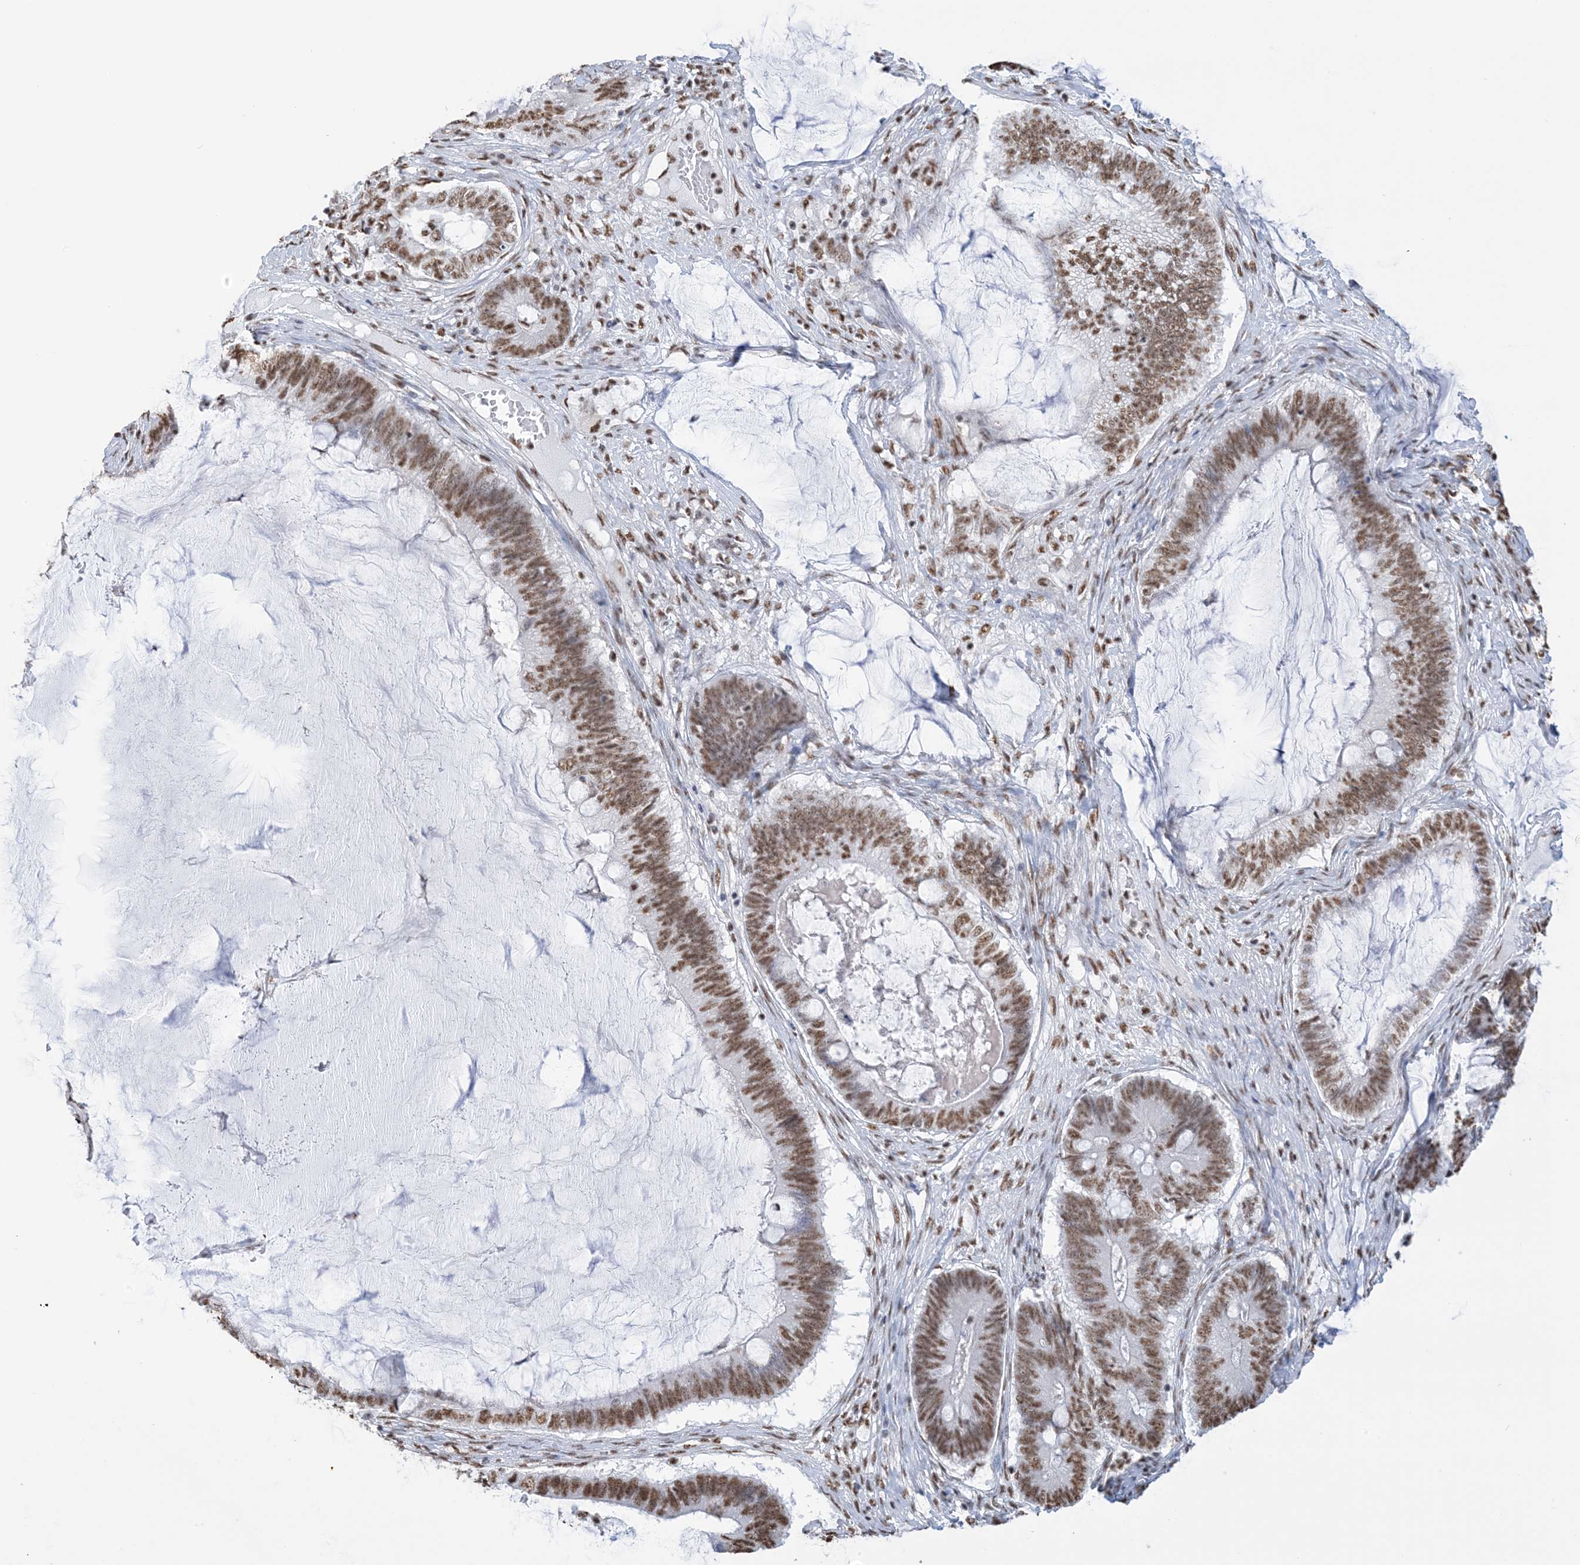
{"staining": {"intensity": "moderate", "quantity": ">75%", "location": "nuclear"}, "tissue": "ovarian cancer", "cell_type": "Tumor cells", "image_type": "cancer", "snomed": [{"axis": "morphology", "description": "Cystadenocarcinoma, mucinous, NOS"}, {"axis": "topography", "description": "Ovary"}], "caption": "Immunohistochemical staining of mucinous cystadenocarcinoma (ovarian) exhibits medium levels of moderate nuclear staining in about >75% of tumor cells.", "gene": "ZNF792", "patient": {"sex": "female", "age": 61}}